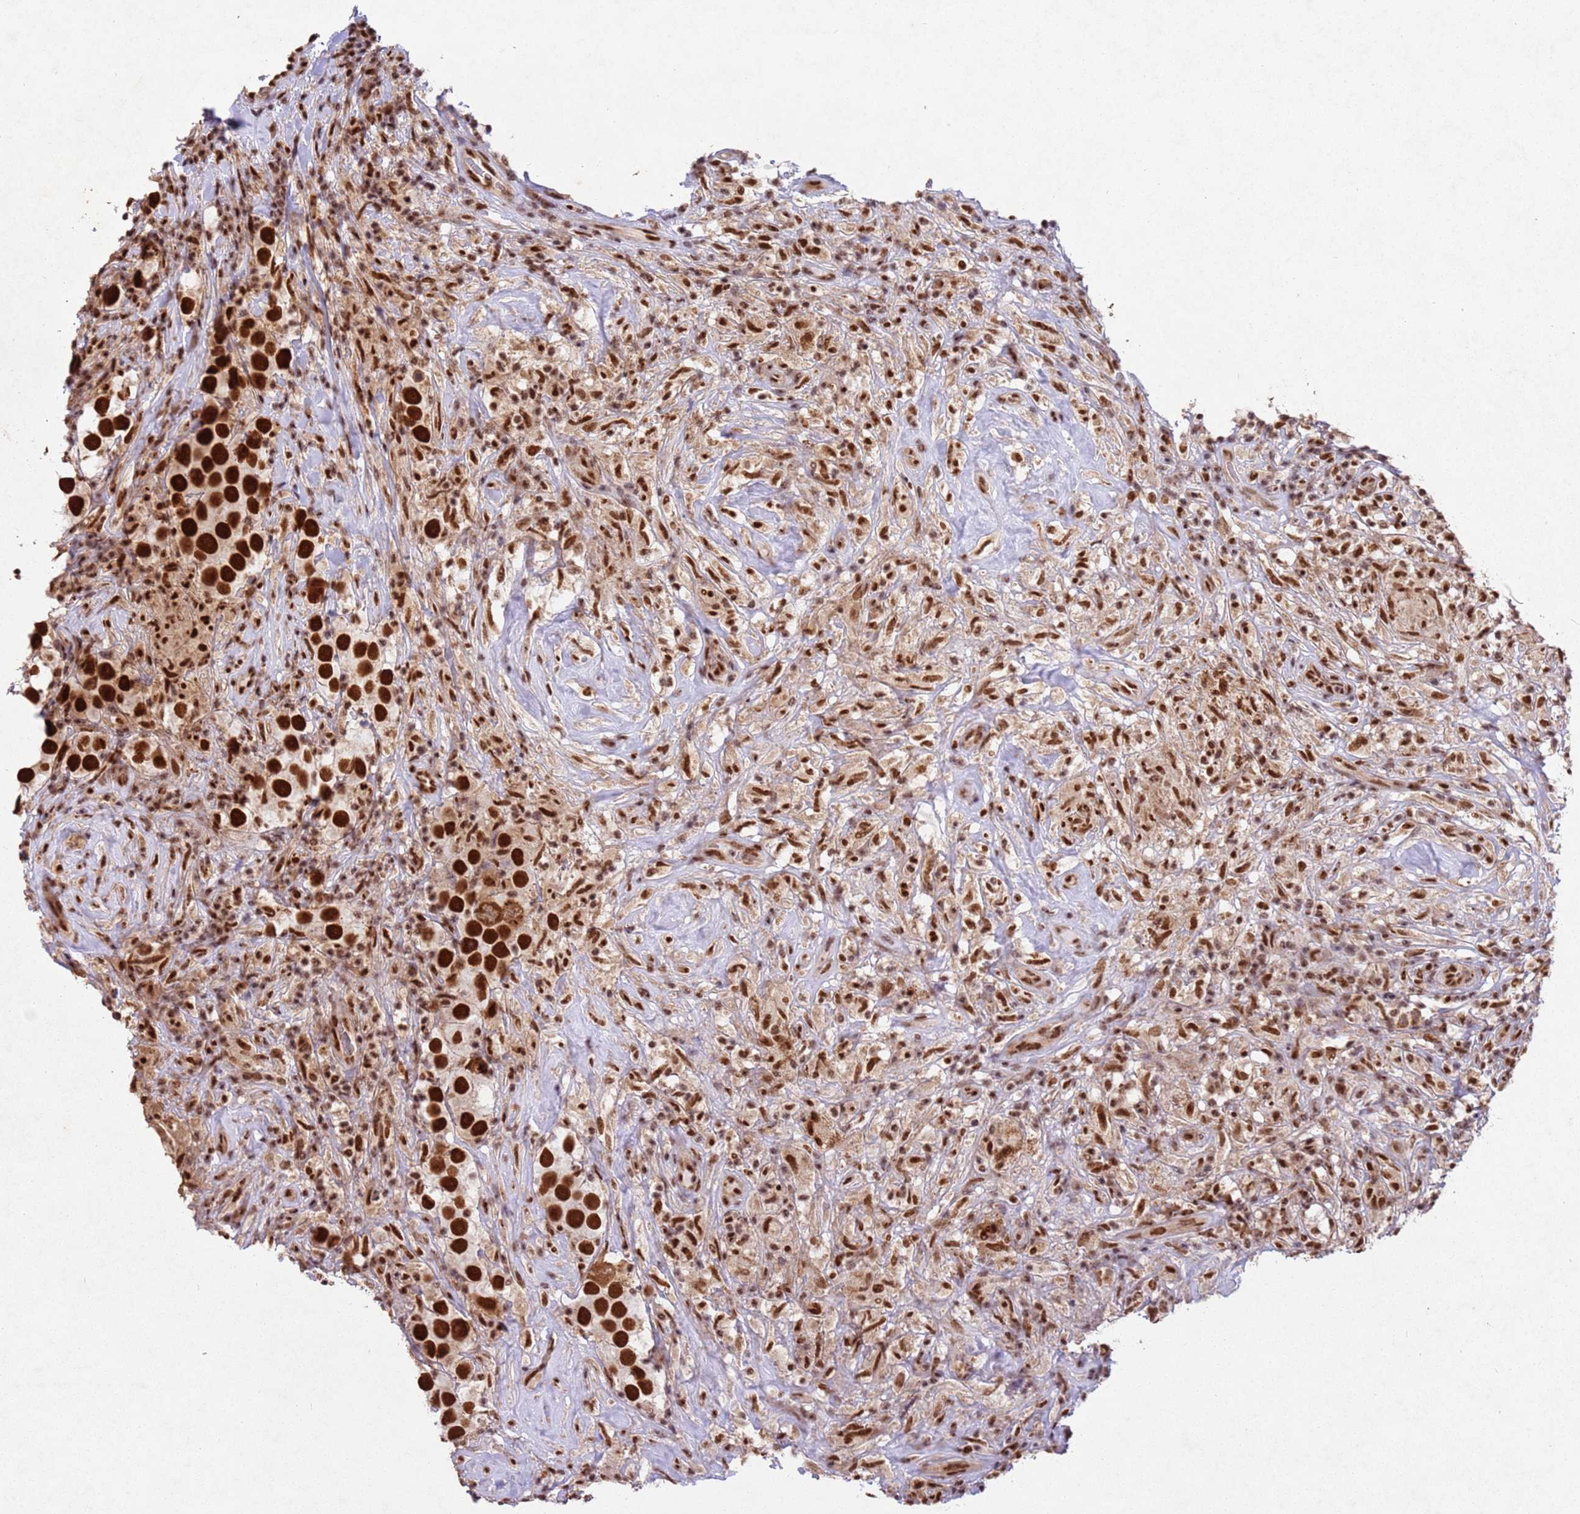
{"staining": {"intensity": "strong", "quantity": ">75%", "location": "nuclear"}, "tissue": "testis cancer", "cell_type": "Tumor cells", "image_type": "cancer", "snomed": [{"axis": "morphology", "description": "Seminoma, NOS"}, {"axis": "topography", "description": "Testis"}], "caption": "Testis cancer stained with a protein marker shows strong staining in tumor cells.", "gene": "ESF1", "patient": {"sex": "male", "age": 49}}